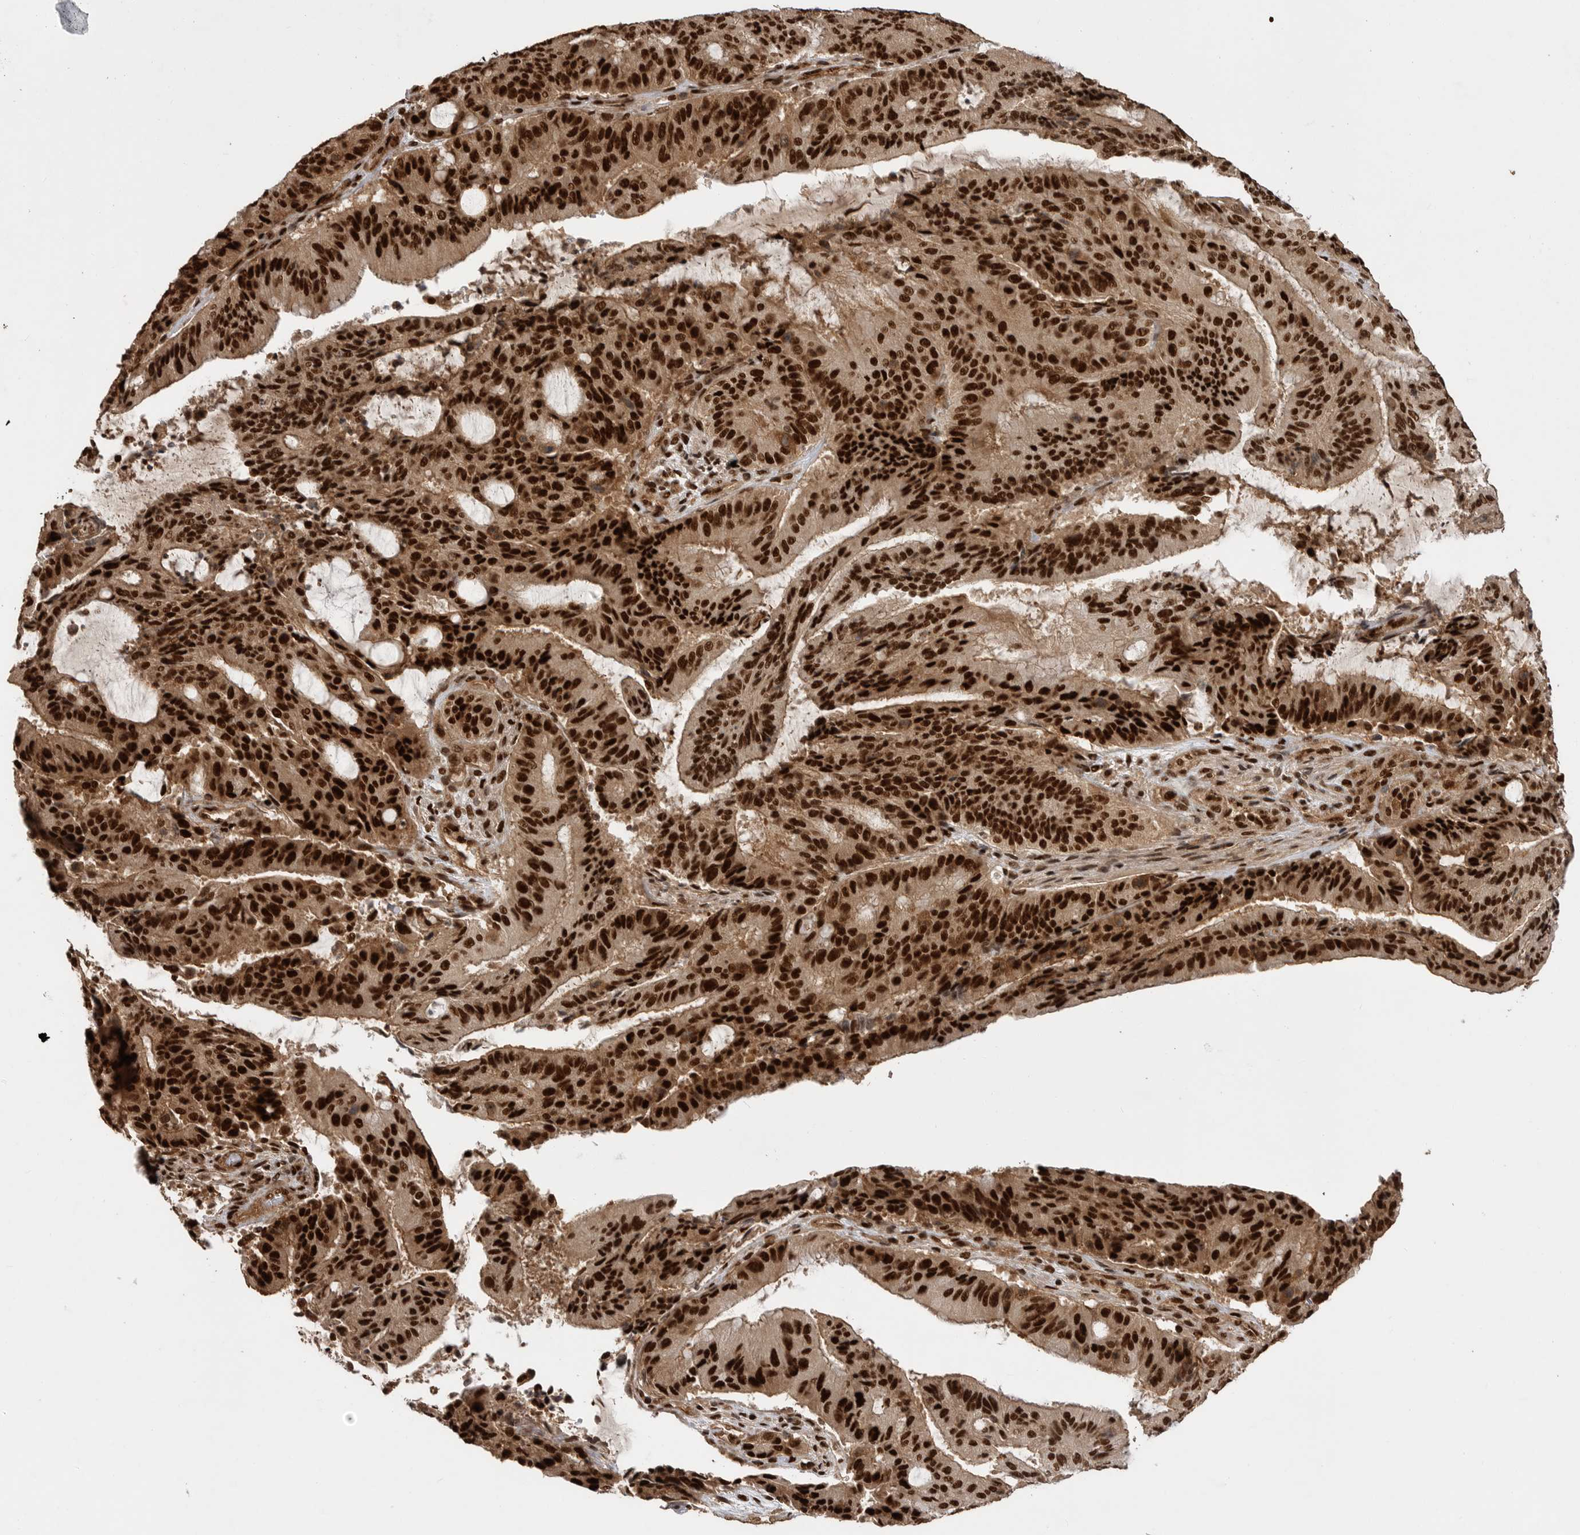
{"staining": {"intensity": "strong", "quantity": ">75%", "location": "nuclear"}, "tissue": "liver cancer", "cell_type": "Tumor cells", "image_type": "cancer", "snomed": [{"axis": "morphology", "description": "Normal tissue, NOS"}, {"axis": "morphology", "description": "Cholangiocarcinoma"}, {"axis": "topography", "description": "Liver"}, {"axis": "topography", "description": "Peripheral nerve tissue"}], "caption": "Protein analysis of liver cholangiocarcinoma tissue demonstrates strong nuclear expression in approximately >75% of tumor cells. (brown staining indicates protein expression, while blue staining denotes nuclei).", "gene": "PPP1R8", "patient": {"sex": "female", "age": 73}}